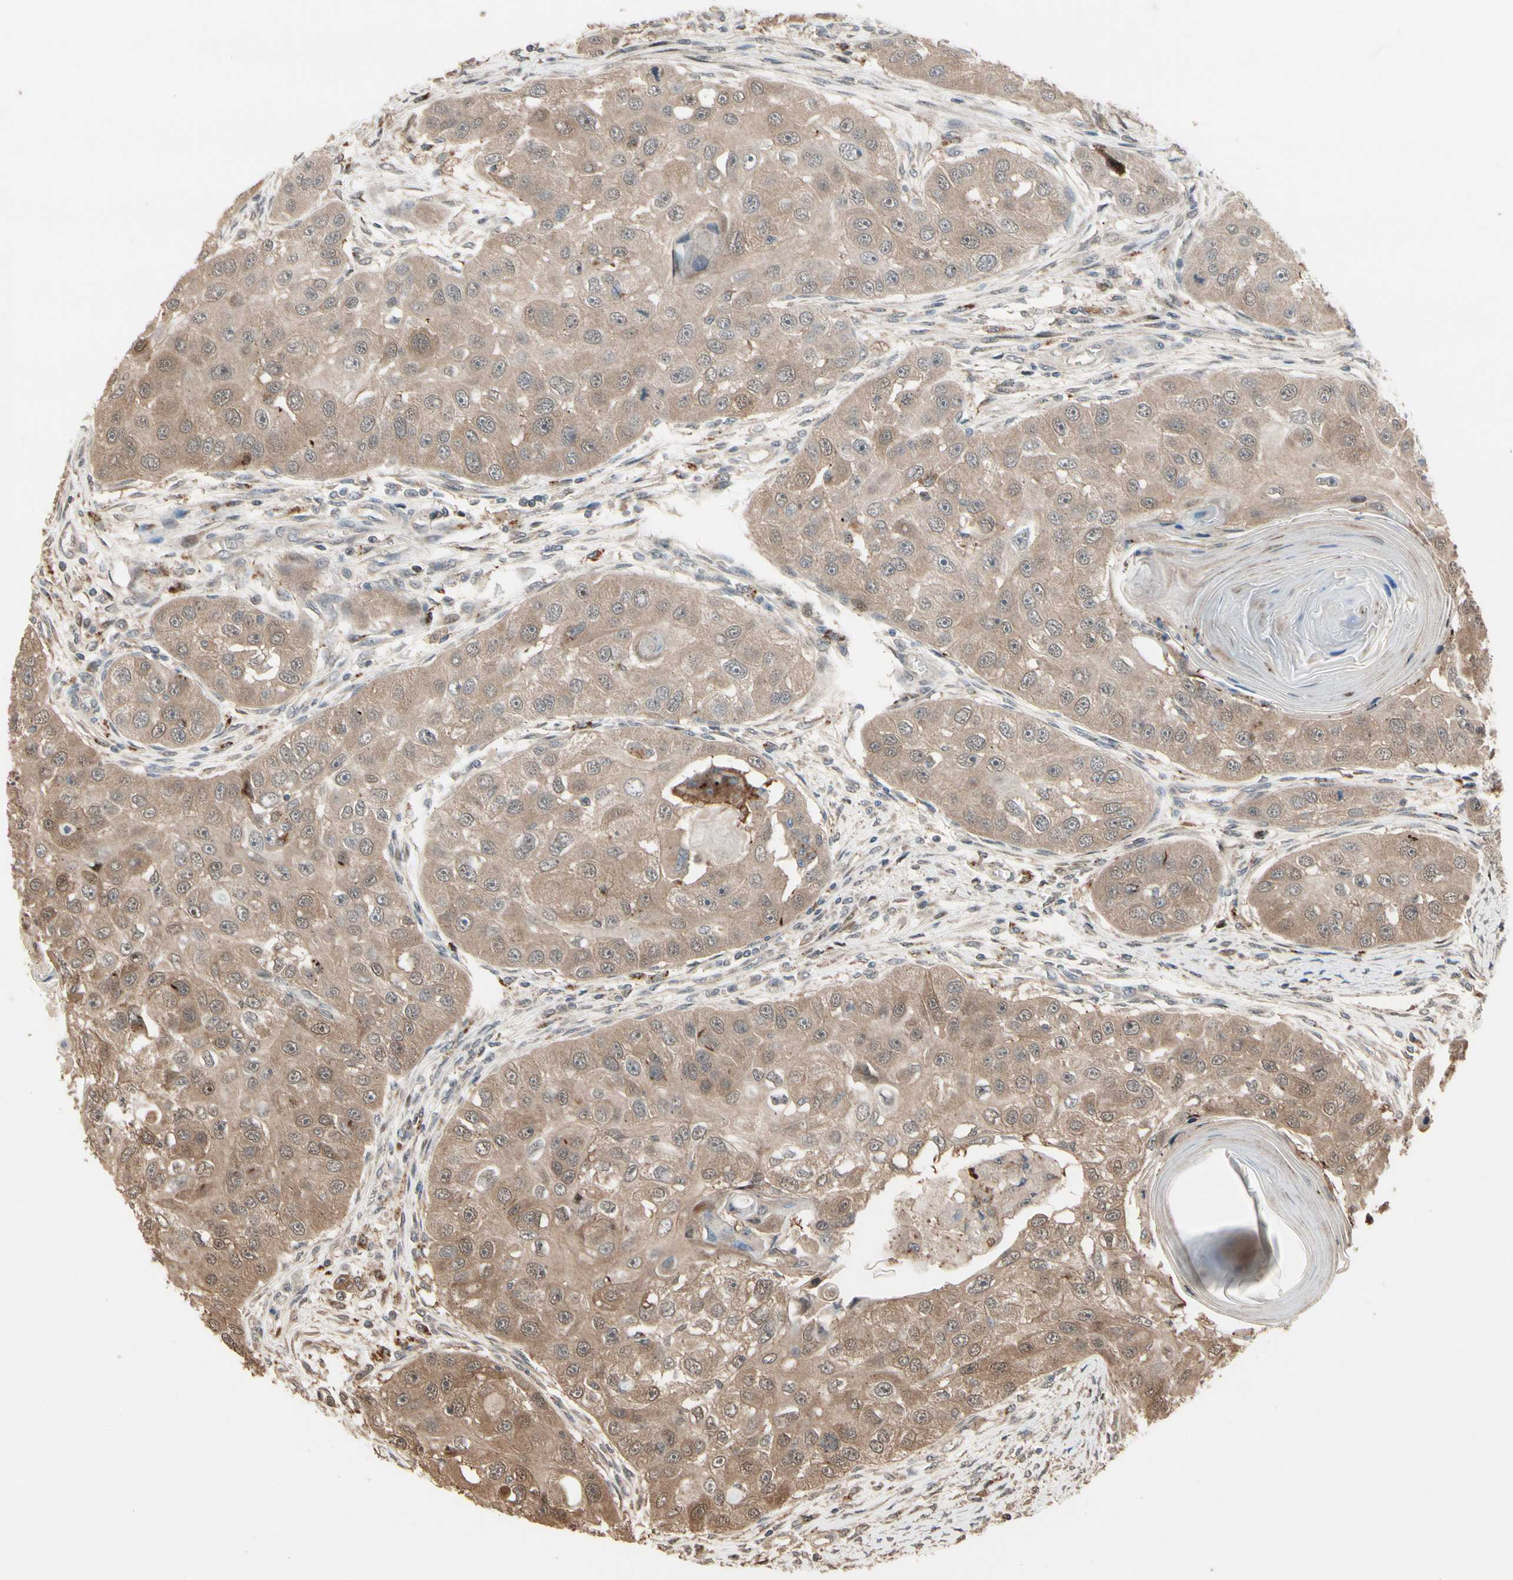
{"staining": {"intensity": "weak", "quantity": ">75%", "location": "cytoplasmic/membranous"}, "tissue": "head and neck cancer", "cell_type": "Tumor cells", "image_type": "cancer", "snomed": [{"axis": "morphology", "description": "Normal tissue, NOS"}, {"axis": "morphology", "description": "Squamous cell carcinoma, NOS"}, {"axis": "topography", "description": "Skeletal muscle"}, {"axis": "topography", "description": "Head-Neck"}], "caption": "About >75% of tumor cells in head and neck squamous cell carcinoma exhibit weak cytoplasmic/membranous protein staining as visualized by brown immunohistochemical staining.", "gene": "CSF1R", "patient": {"sex": "male", "age": 51}}